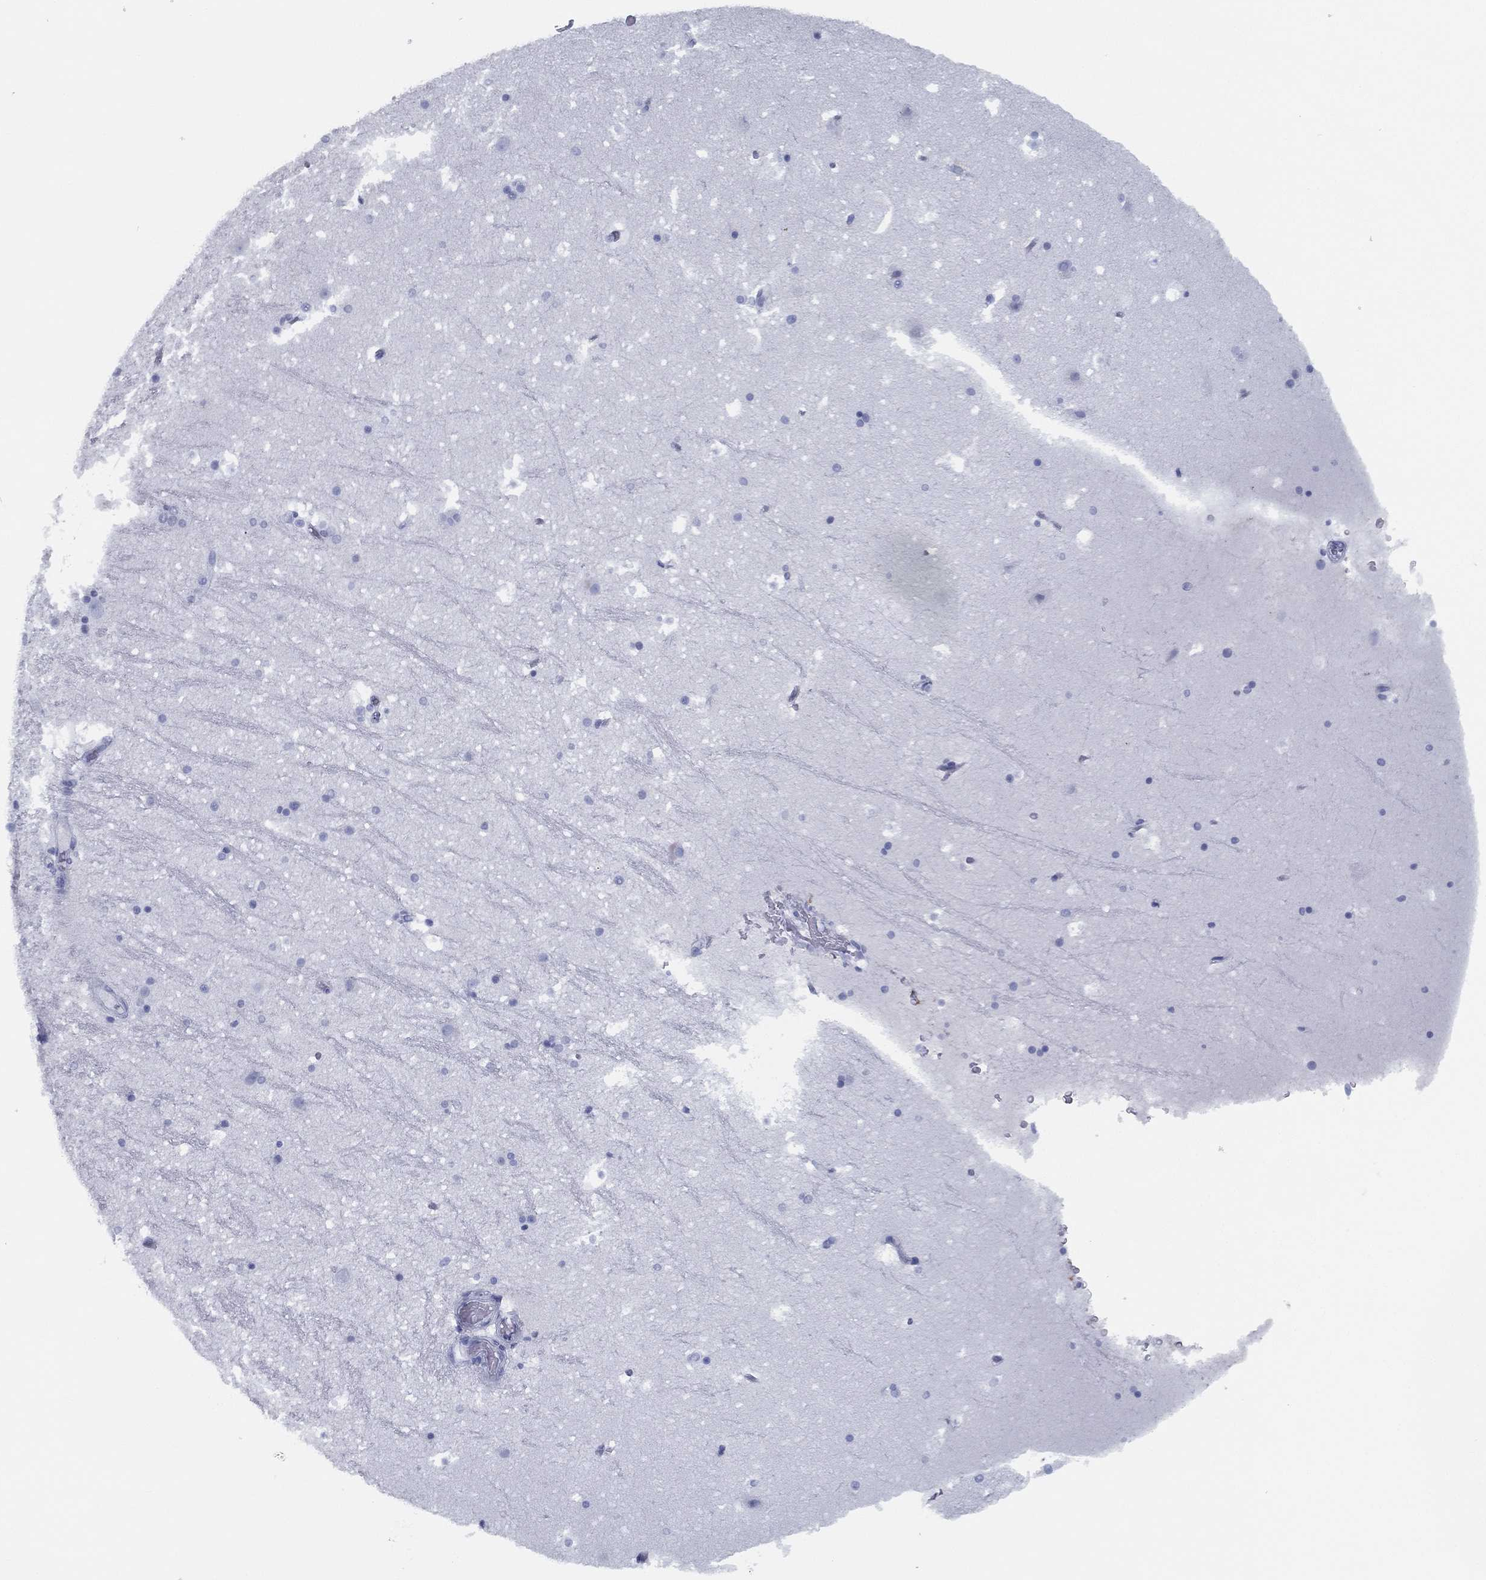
{"staining": {"intensity": "negative", "quantity": "none", "location": "none"}, "tissue": "hippocampus", "cell_type": "Glial cells", "image_type": "normal", "snomed": [{"axis": "morphology", "description": "Normal tissue, NOS"}, {"axis": "topography", "description": "Hippocampus"}], "caption": "Human hippocampus stained for a protein using IHC shows no expression in glial cells.", "gene": "TMEM252", "patient": {"sex": "male", "age": 51}}